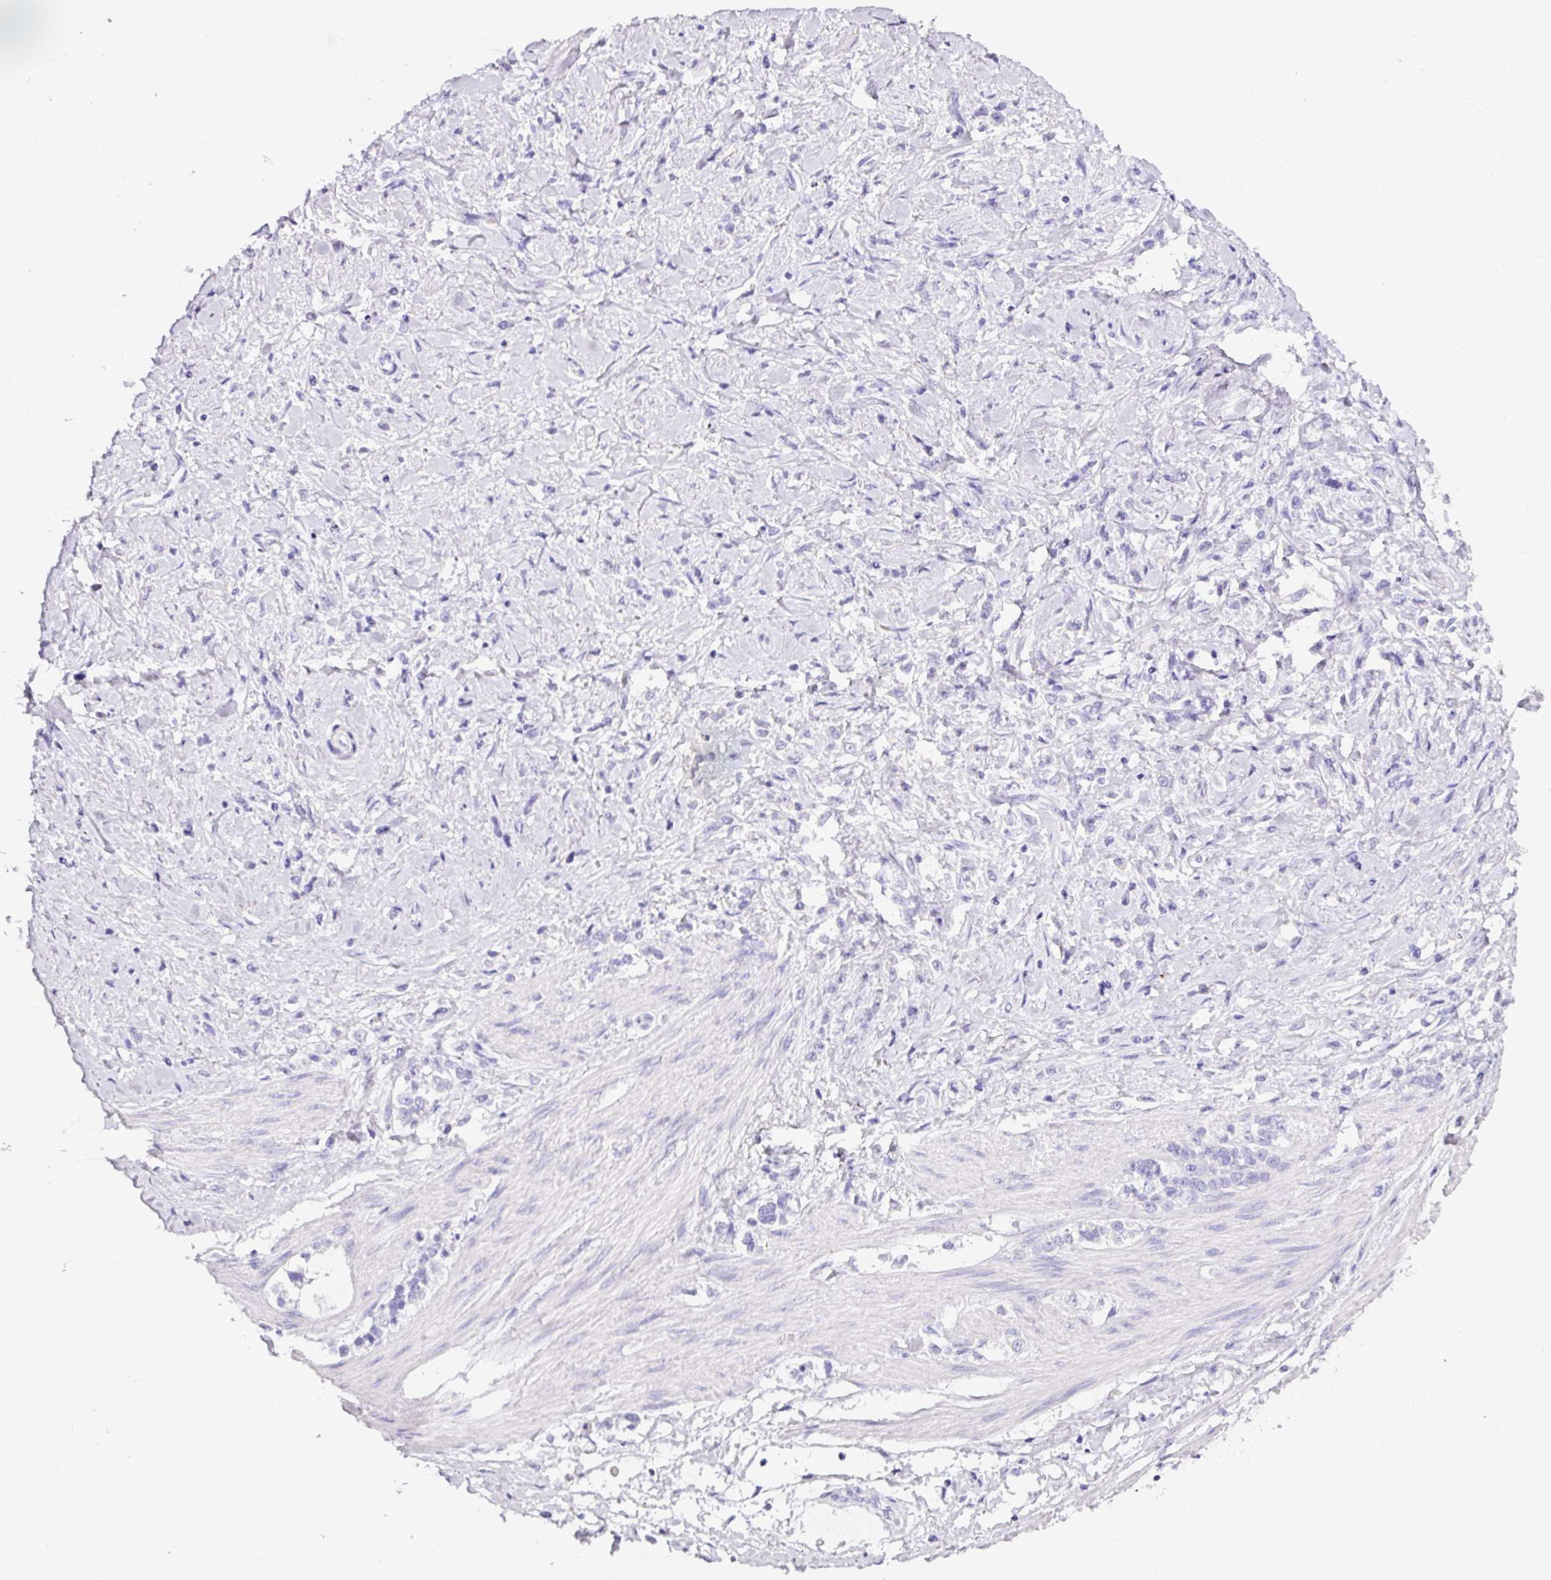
{"staining": {"intensity": "negative", "quantity": "none", "location": "none"}, "tissue": "stomach cancer", "cell_type": "Tumor cells", "image_type": "cancer", "snomed": [{"axis": "morphology", "description": "Adenocarcinoma, NOS"}, {"axis": "topography", "description": "Stomach"}], "caption": "Image shows no protein expression in tumor cells of adenocarcinoma (stomach) tissue.", "gene": "NAPSA", "patient": {"sex": "female", "age": 60}}